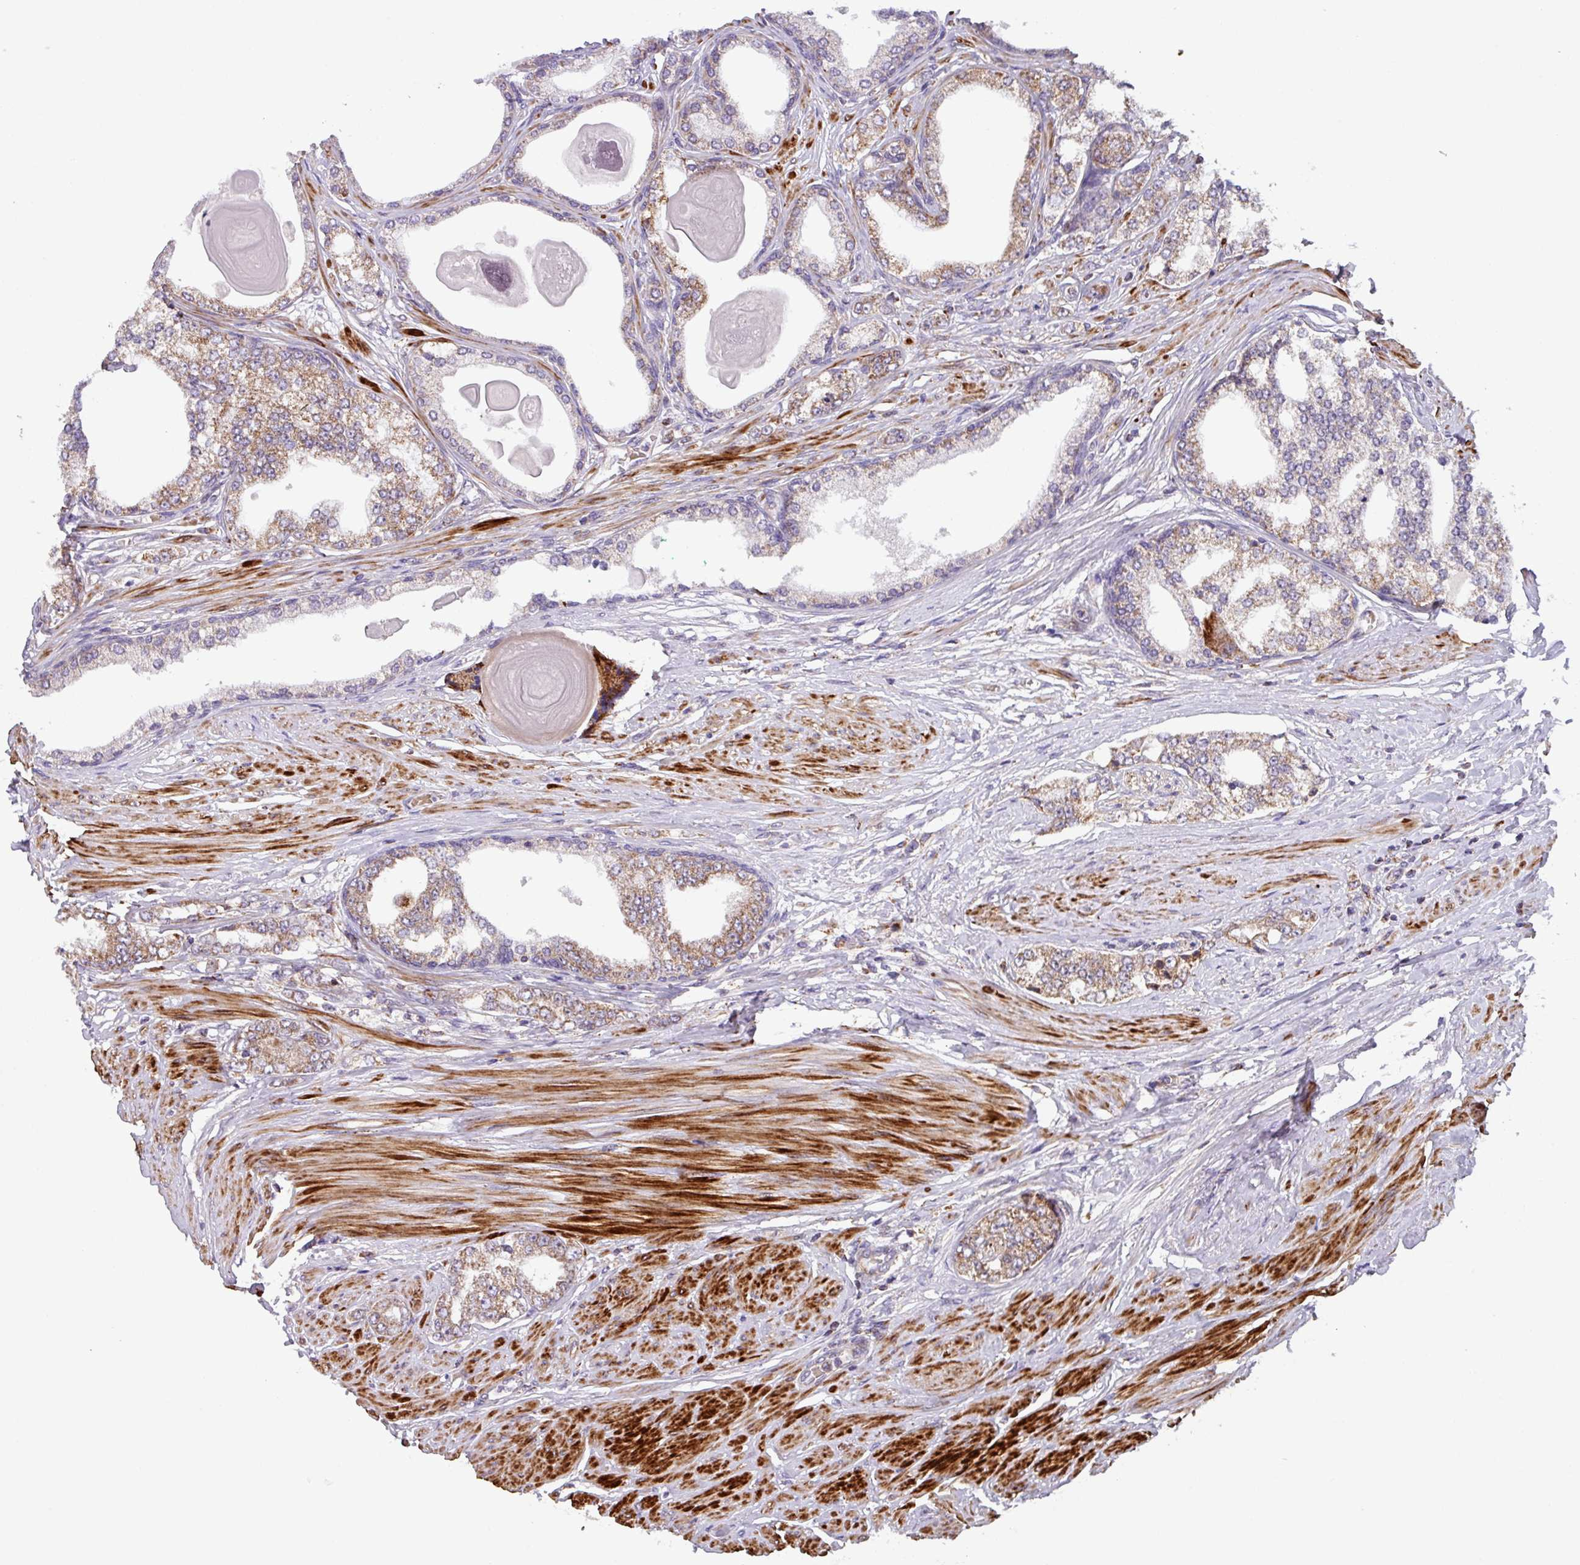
{"staining": {"intensity": "weak", "quantity": "25%-75%", "location": "cytoplasmic/membranous"}, "tissue": "prostate cancer", "cell_type": "Tumor cells", "image_type": "cancer", "snomed": [{"axis": "morphology", "description": "Adenocarcinoma, High grade"}, {"axis": "topography", "description": "Prostate"}], "caption": "IHC histopathology image of human prostate adenocarcinoma (high-grade) stained for a protein (brown), which exhibits low levels of weak cytoplasmic/membranous expression in approximately 25%-75% of tumor cells.", "gene": "AKIRIN1", "patient": {"sex": "male", "age": 64}}